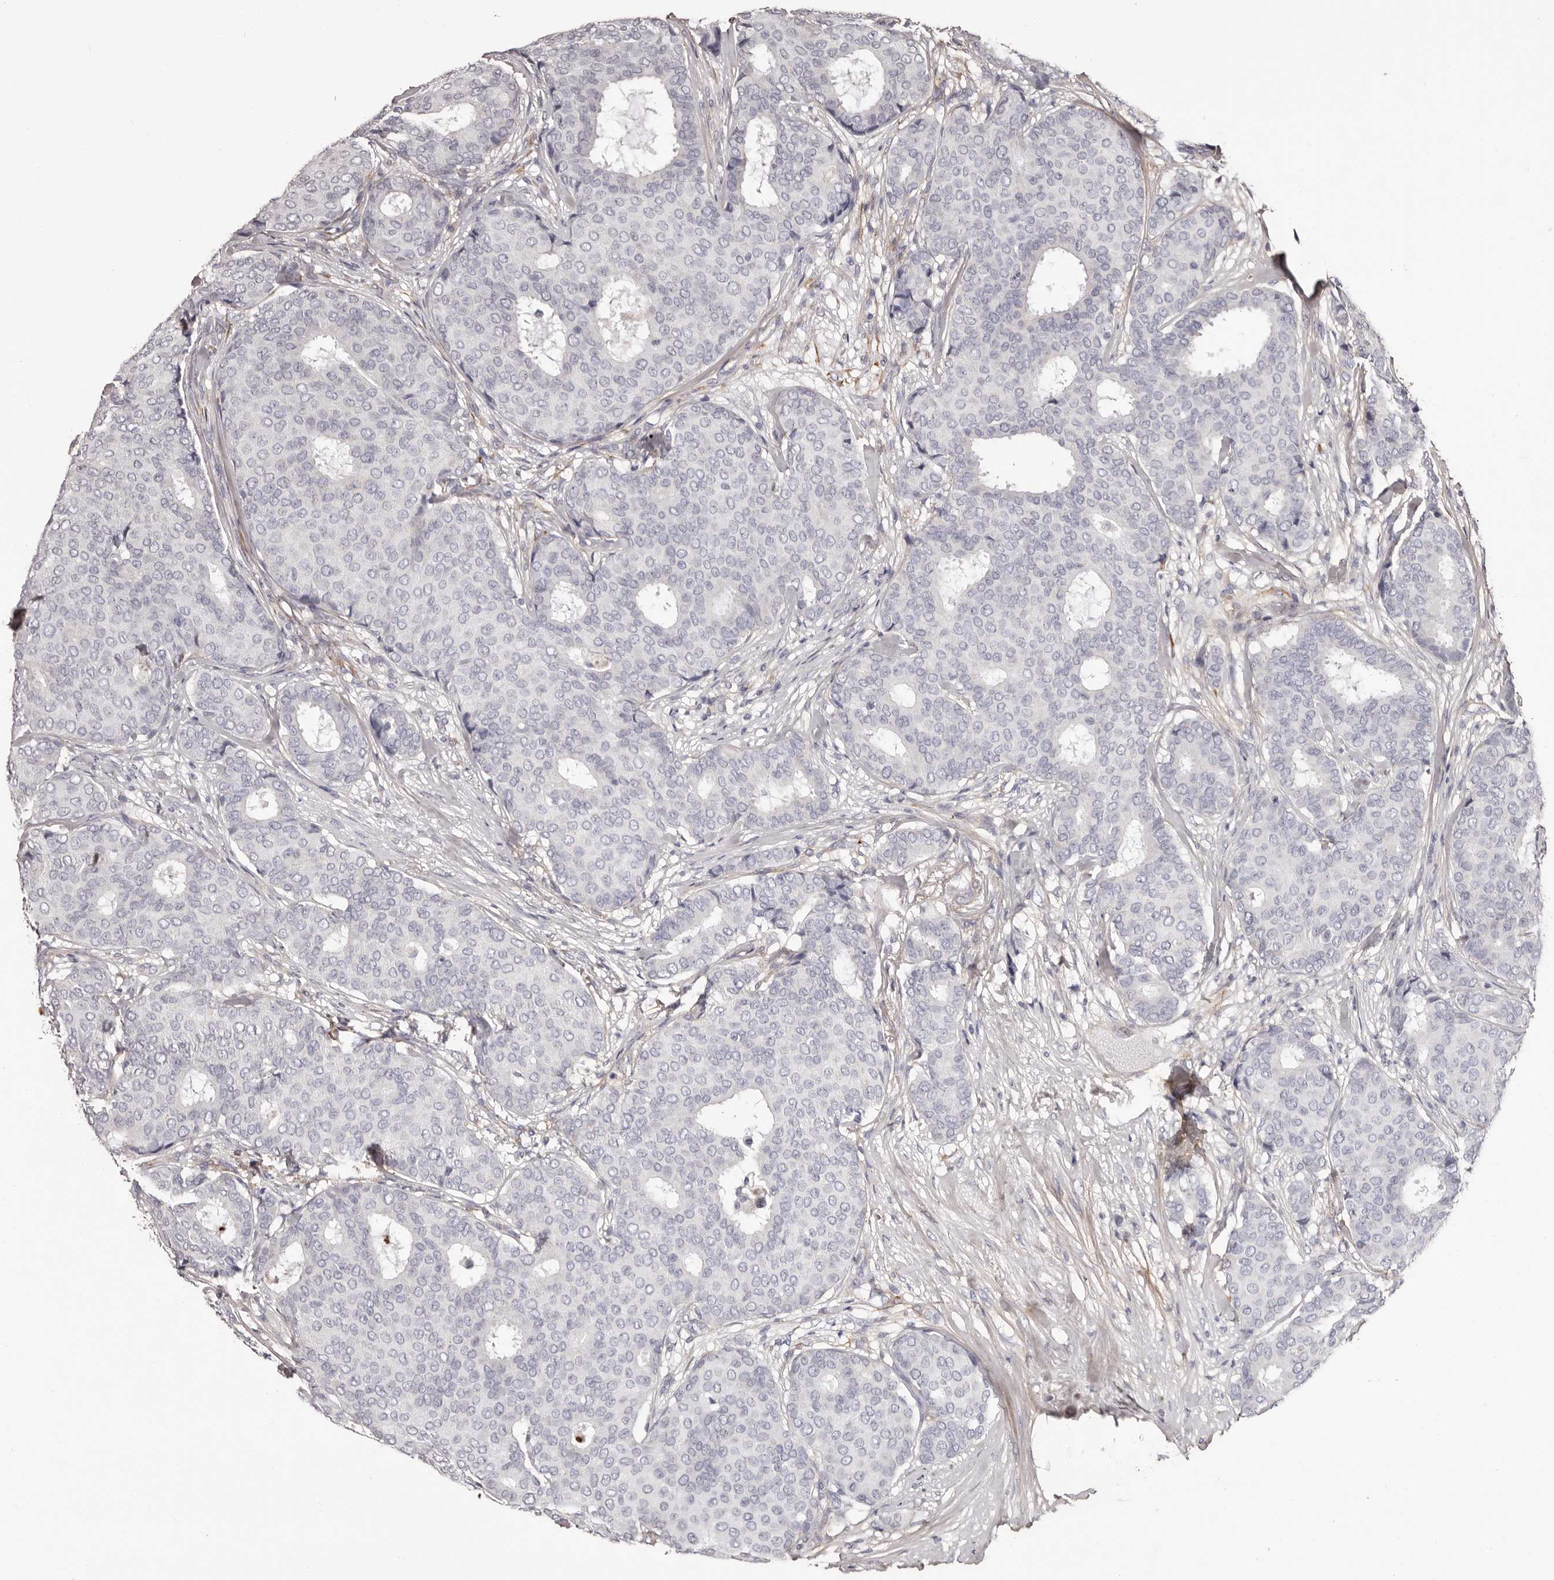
{"staining": {"intensity": "negative", "quantity": "none", "location": "none"}, "tissue": "breast cancer", "cell_type": "Tumor cells", "image_type": "cancer", "snomed": [{"axis": "morphology", "description": "Duct carcinoma"}, {"axis": "topography", "description": "Breast"}], "caption": "A micrograph of breast cancer (invasive ductal carcinoma) stained for a protein exhibits no brown staining in tumor cells.", "gene": "COL6A1", "patient": {"sex": "female", "age": 75}}